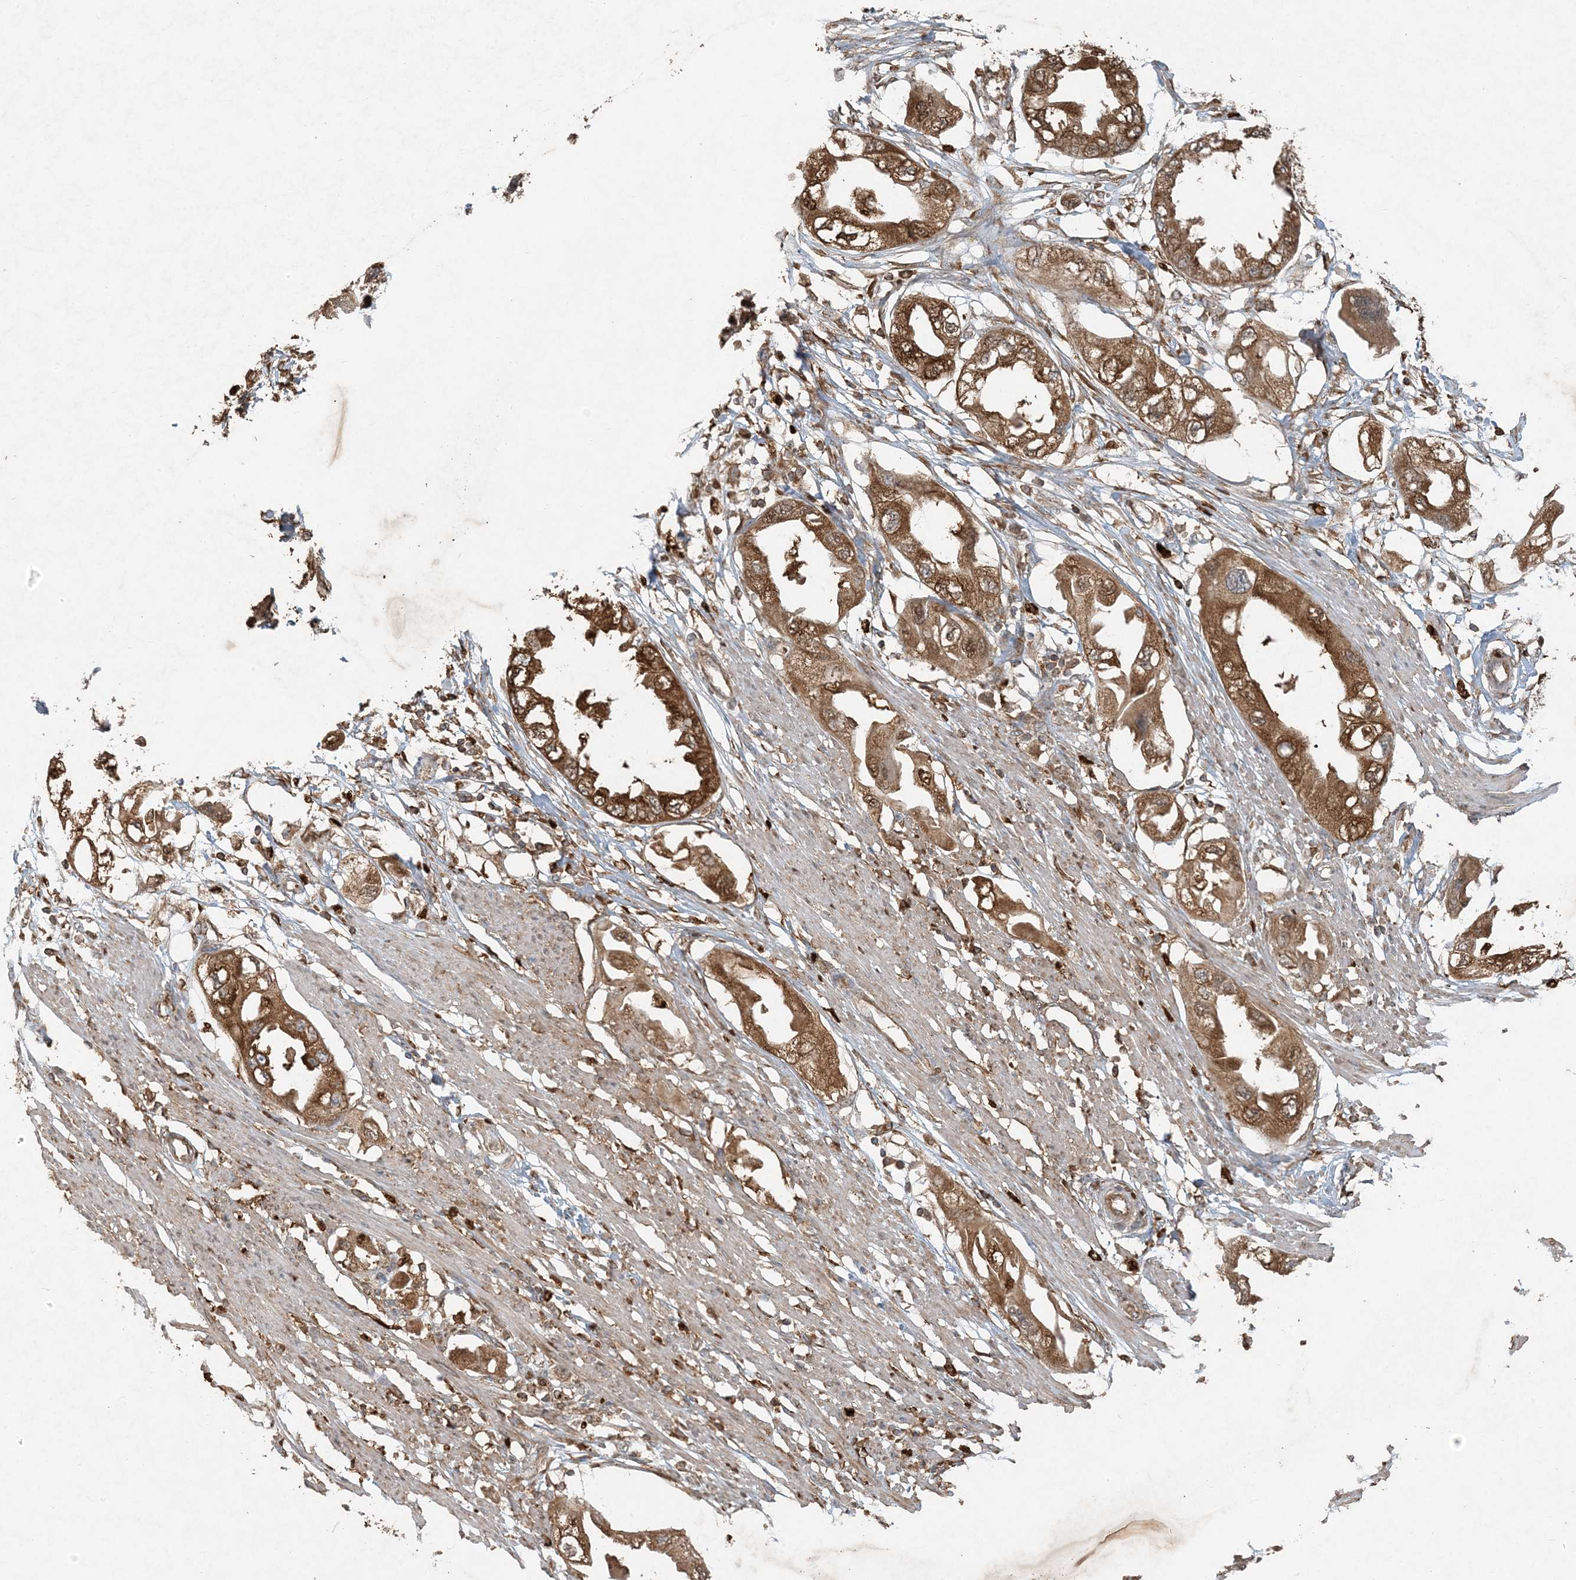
{"staining": {"intensity": "strong", "quantity": ">75%", "location": "cytoplasmic/membranous,nuclear"}, "tissue": "endometrial cancer", "cell_type": "Tumor cells", "image_type": "cancer", "snomed": [{"axis": "morphology", "description": "Adenocarcinoma, NOS"}, {"axis": "topography", "description": "Endometrium"}], "caption": "Immunohistochemistry (DAB) staining of human endometrial cancer exhibits strong cytoplasmic/membranous and nuclear protein positivity in about >75% of tumor cells. (brown staining indicates protein expression, while blue staining denotes nuclei).", "gene": "MCOLN1", "patient": {"sex": "female", "age": 67}}